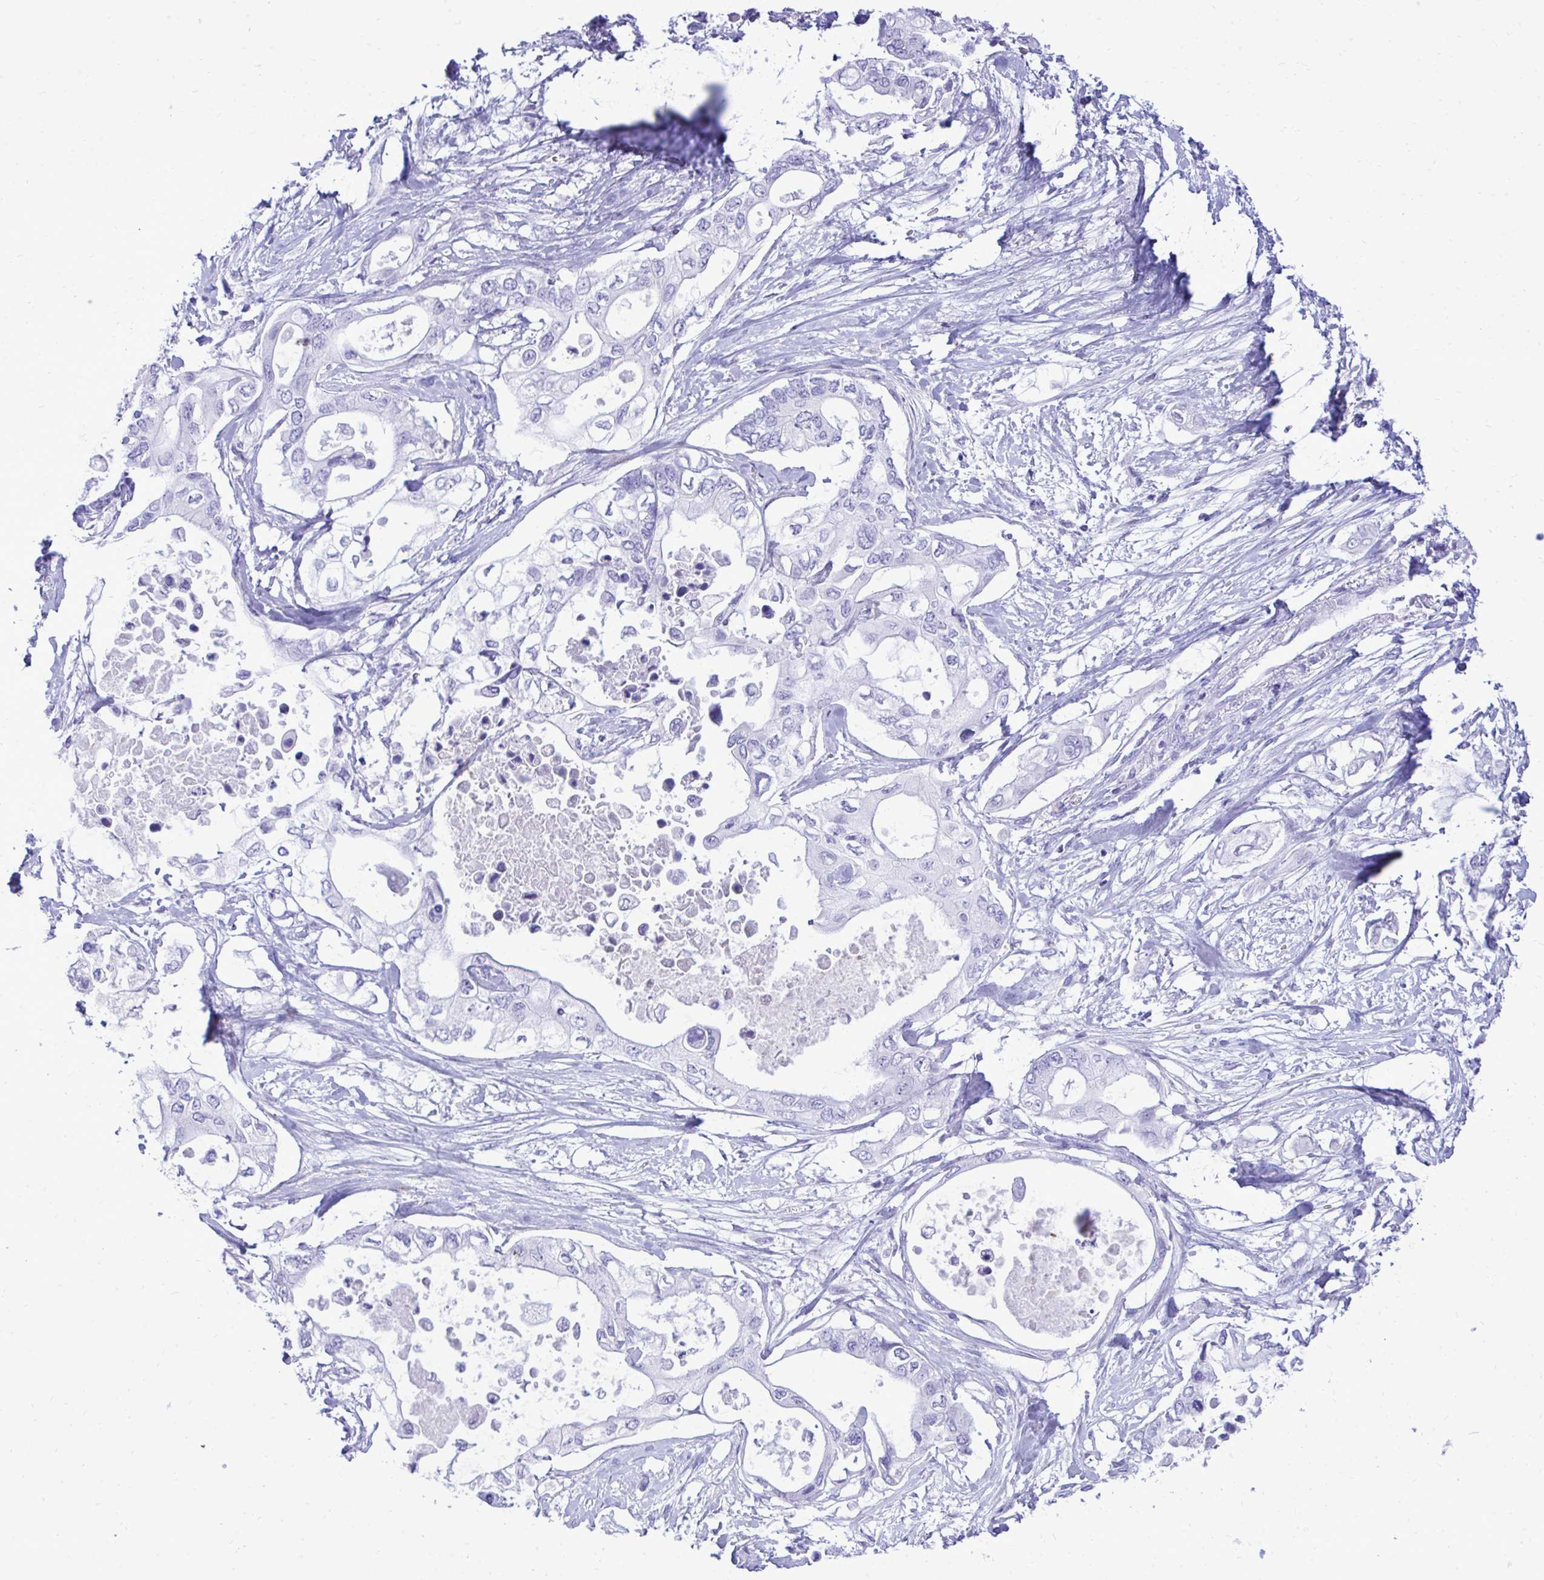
{"staining": {"intensity": "negative", "quantity": "none", "location": "none"}, "tissue": "pancreatic cancer", "cell_type": "Tumor cells", "image_type": "cancer", "snomed": [{"axis": "morphology", "description": "Adenocarcinoma, NOS"}, {"axis": "topography", "description": "Pancreas"}], "caption": "Tumor cells show no significant protein positivity in pancreatic cancer. (Brightfield microscopy of DAB IHC at high magnification).", "gene": "ANKDD1B", "patient": {"sex": "female", "age": 63}}